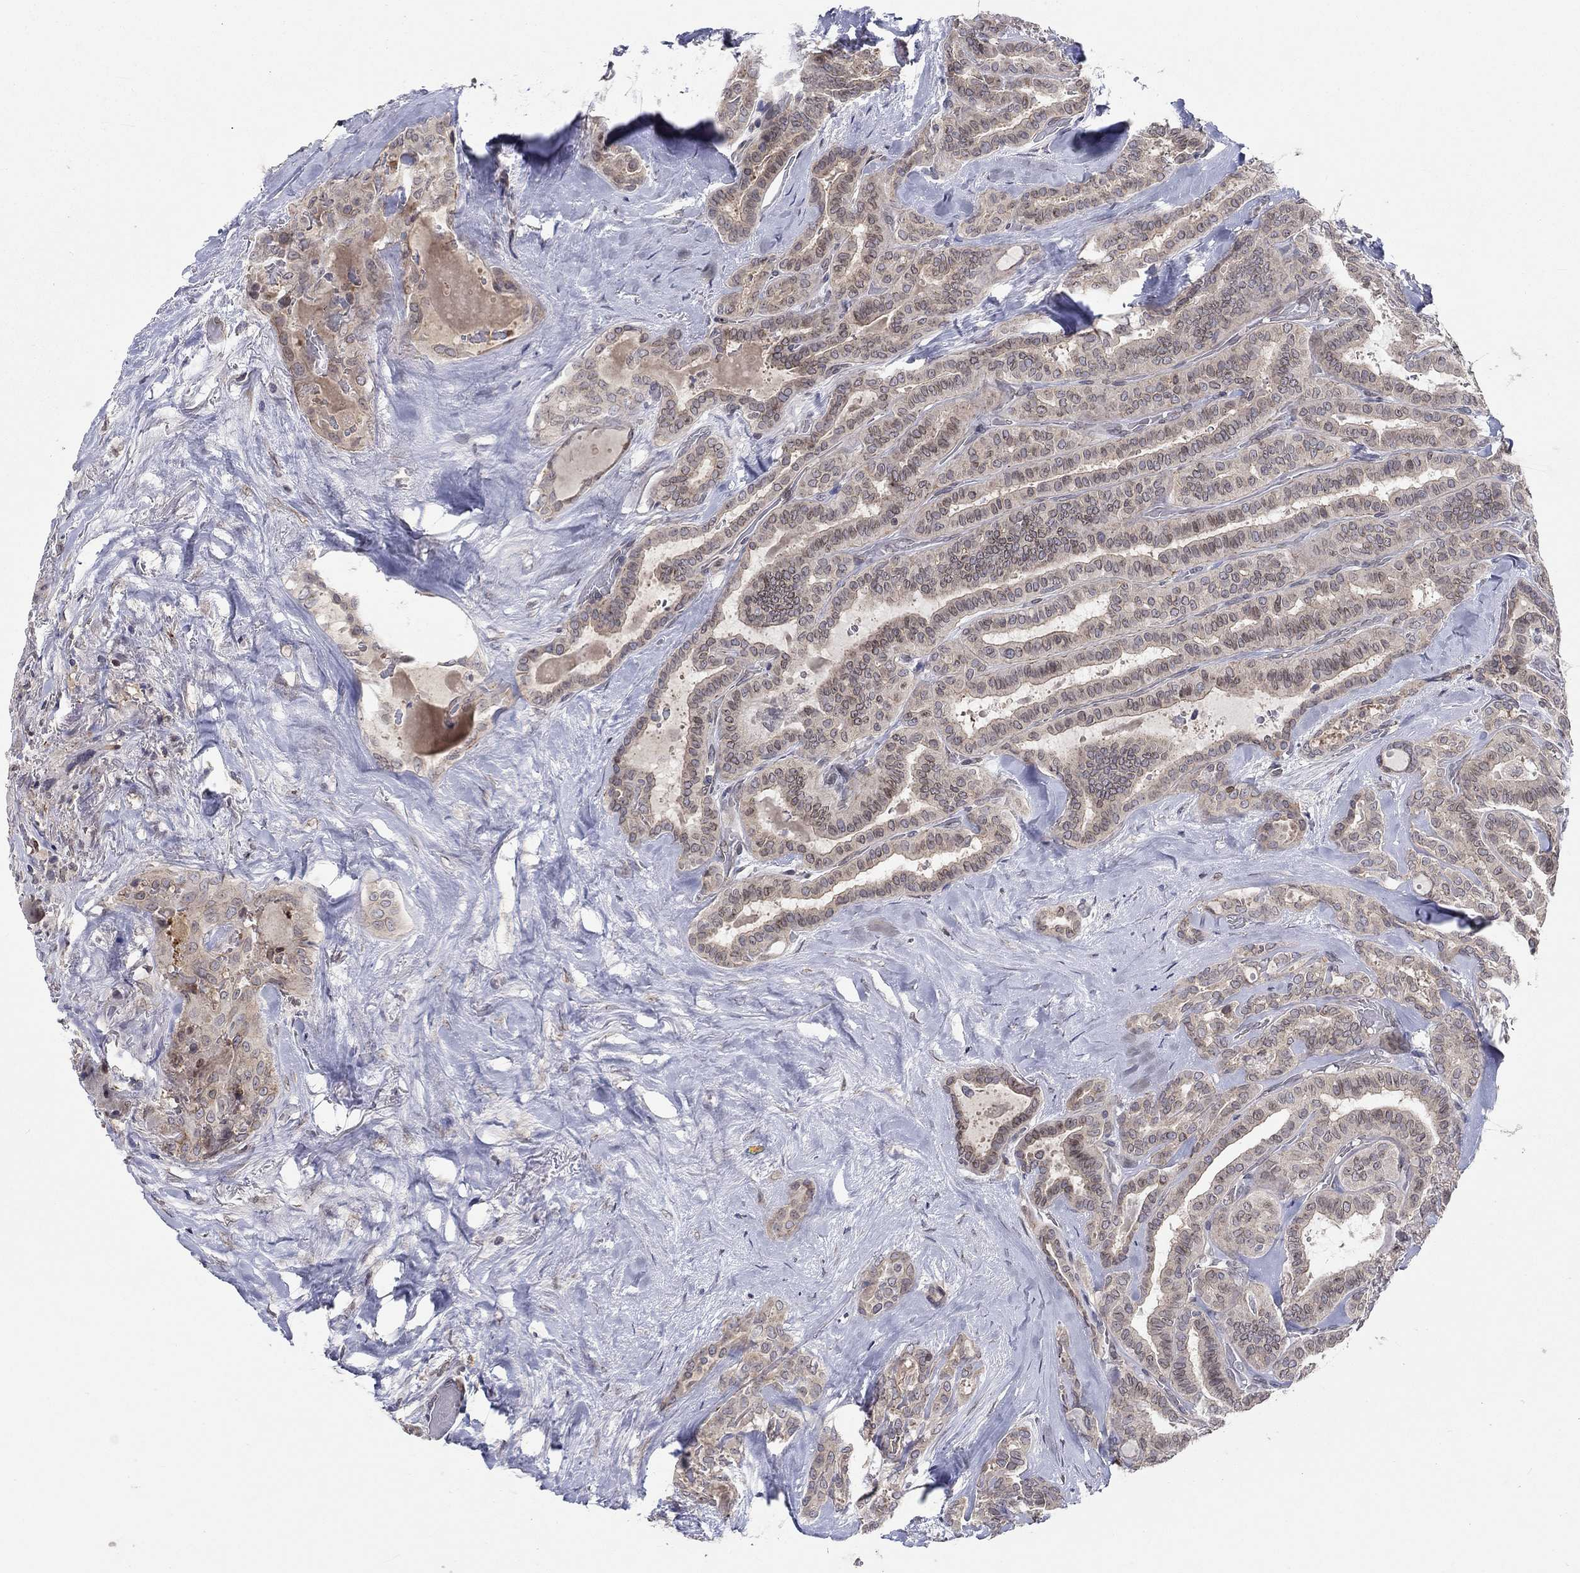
{"staining": {"intensity": "weak", "quantity": "<25%", "location": "cytoplasmic/membranous,nuclear"}, "tissue": "thyroid cancer", "cell_type": "Tumor cells", "image_type": "cancer", "snomed": [{"axis": "morphology", "description": "Papillary adenocarcinoma, NOS"}, {"axis": "topography", "description": "Thyroid gland"}], "caption": "DAB (3,3'-diaminobenzidine) immunohistochemical staining of thyroid papillary adenocarcinoma reveals no significant expression in tumor cells. The staining is performed using DAB brown chromogen with nuclei counter-stained in using hematoxylin.", "gene": "CETN3", "patient": {"sex": "female", "age": 39}}